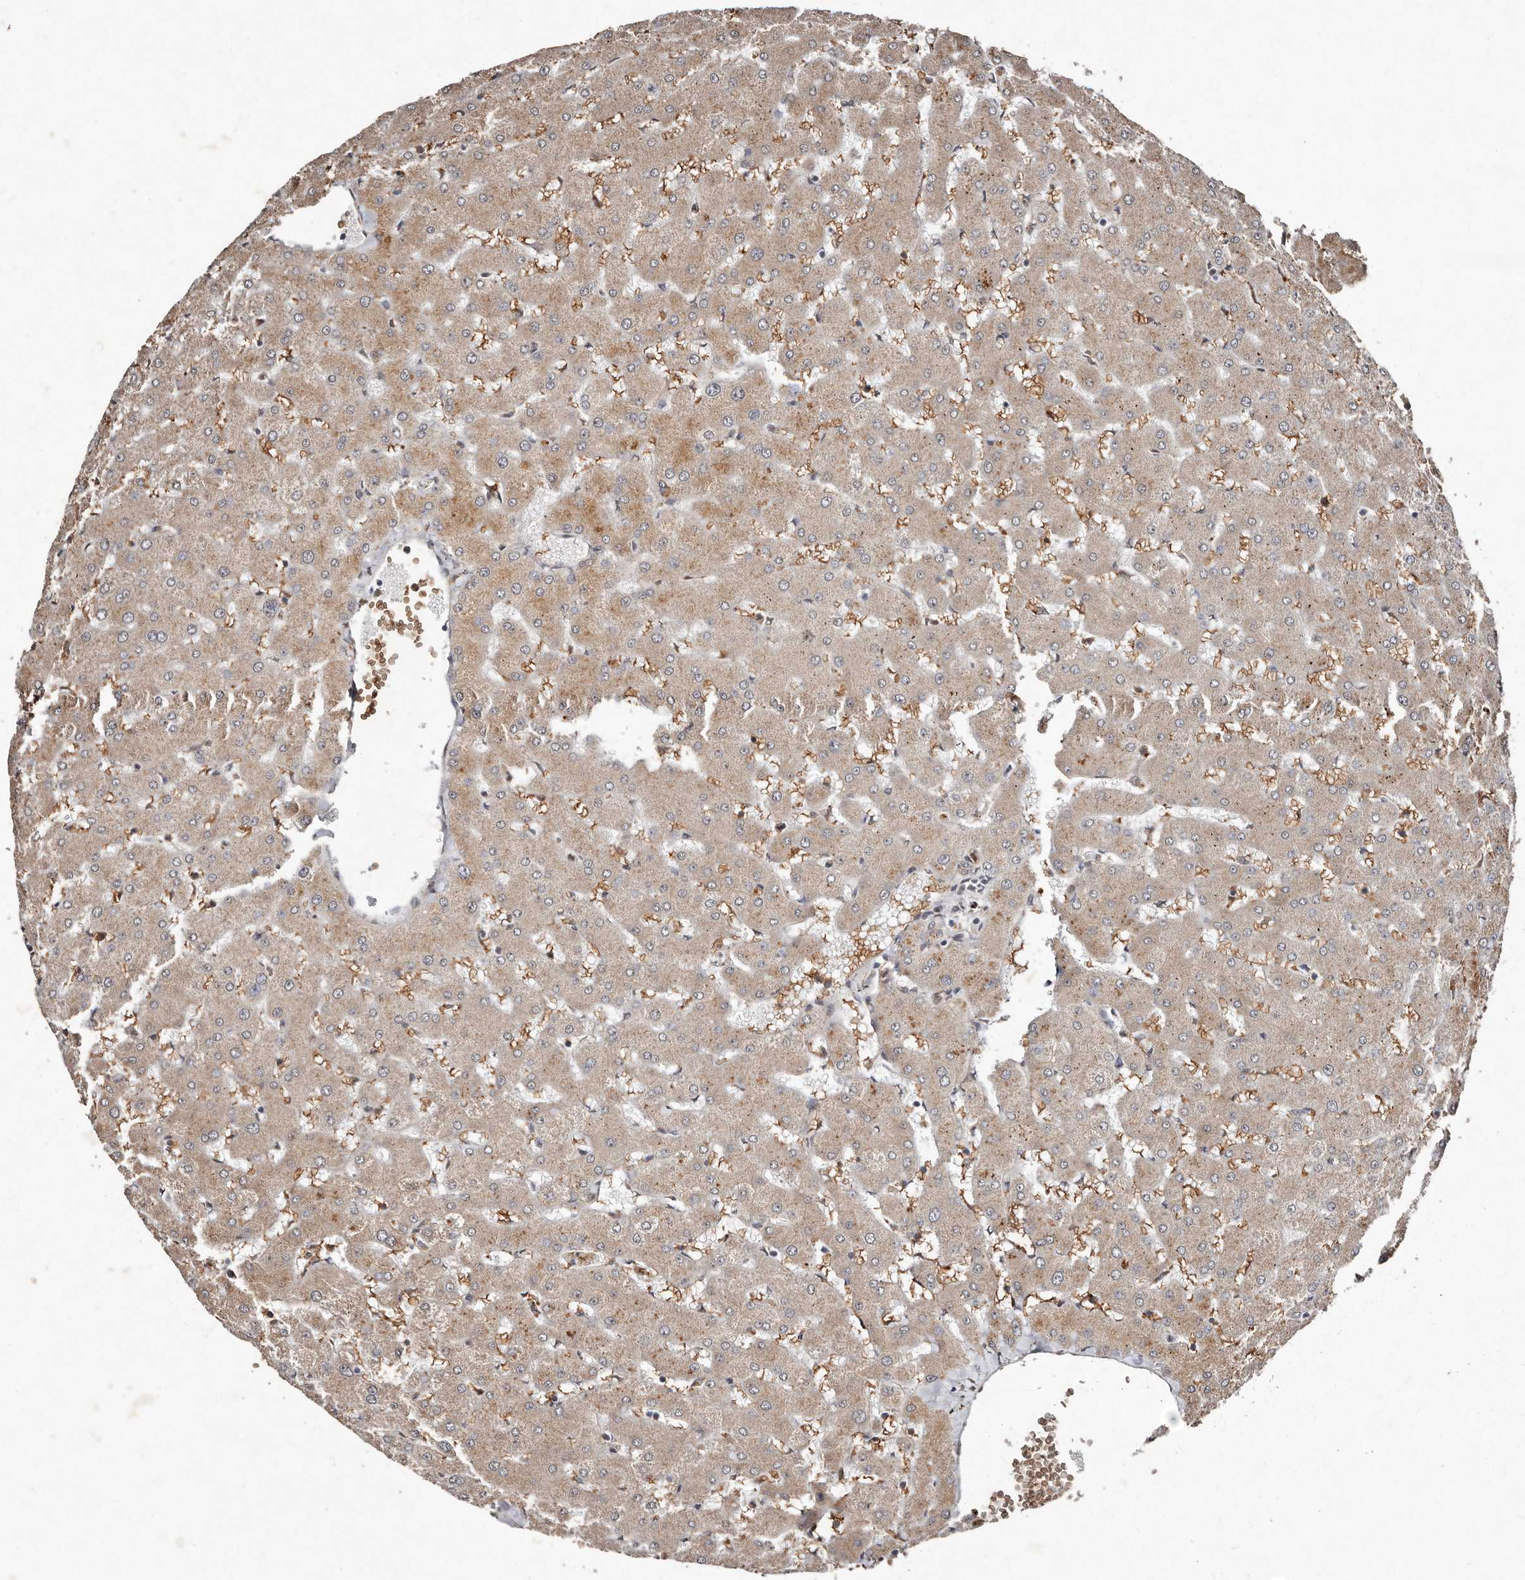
{"staining": {"intensity": "weak", "quantity": "25%-75%", "location": "cytoplasmic/membranous"}, "tissue": "liver", "cell_type": "Cholangiocytes", "image_type": "normal", "snomed": [{"axis": "morphology", "description": "Normal tissue, NOS"}, {"axis": "topography", "description": "Liver"}], "caption": "Cholangiocytes demonstrate weak cytoplasmic/membranous positivity in about 25%-75% of cells in unremarkable liver.", "gene": "DIP2C", "patient": {"sex": "female", "age": 63}}